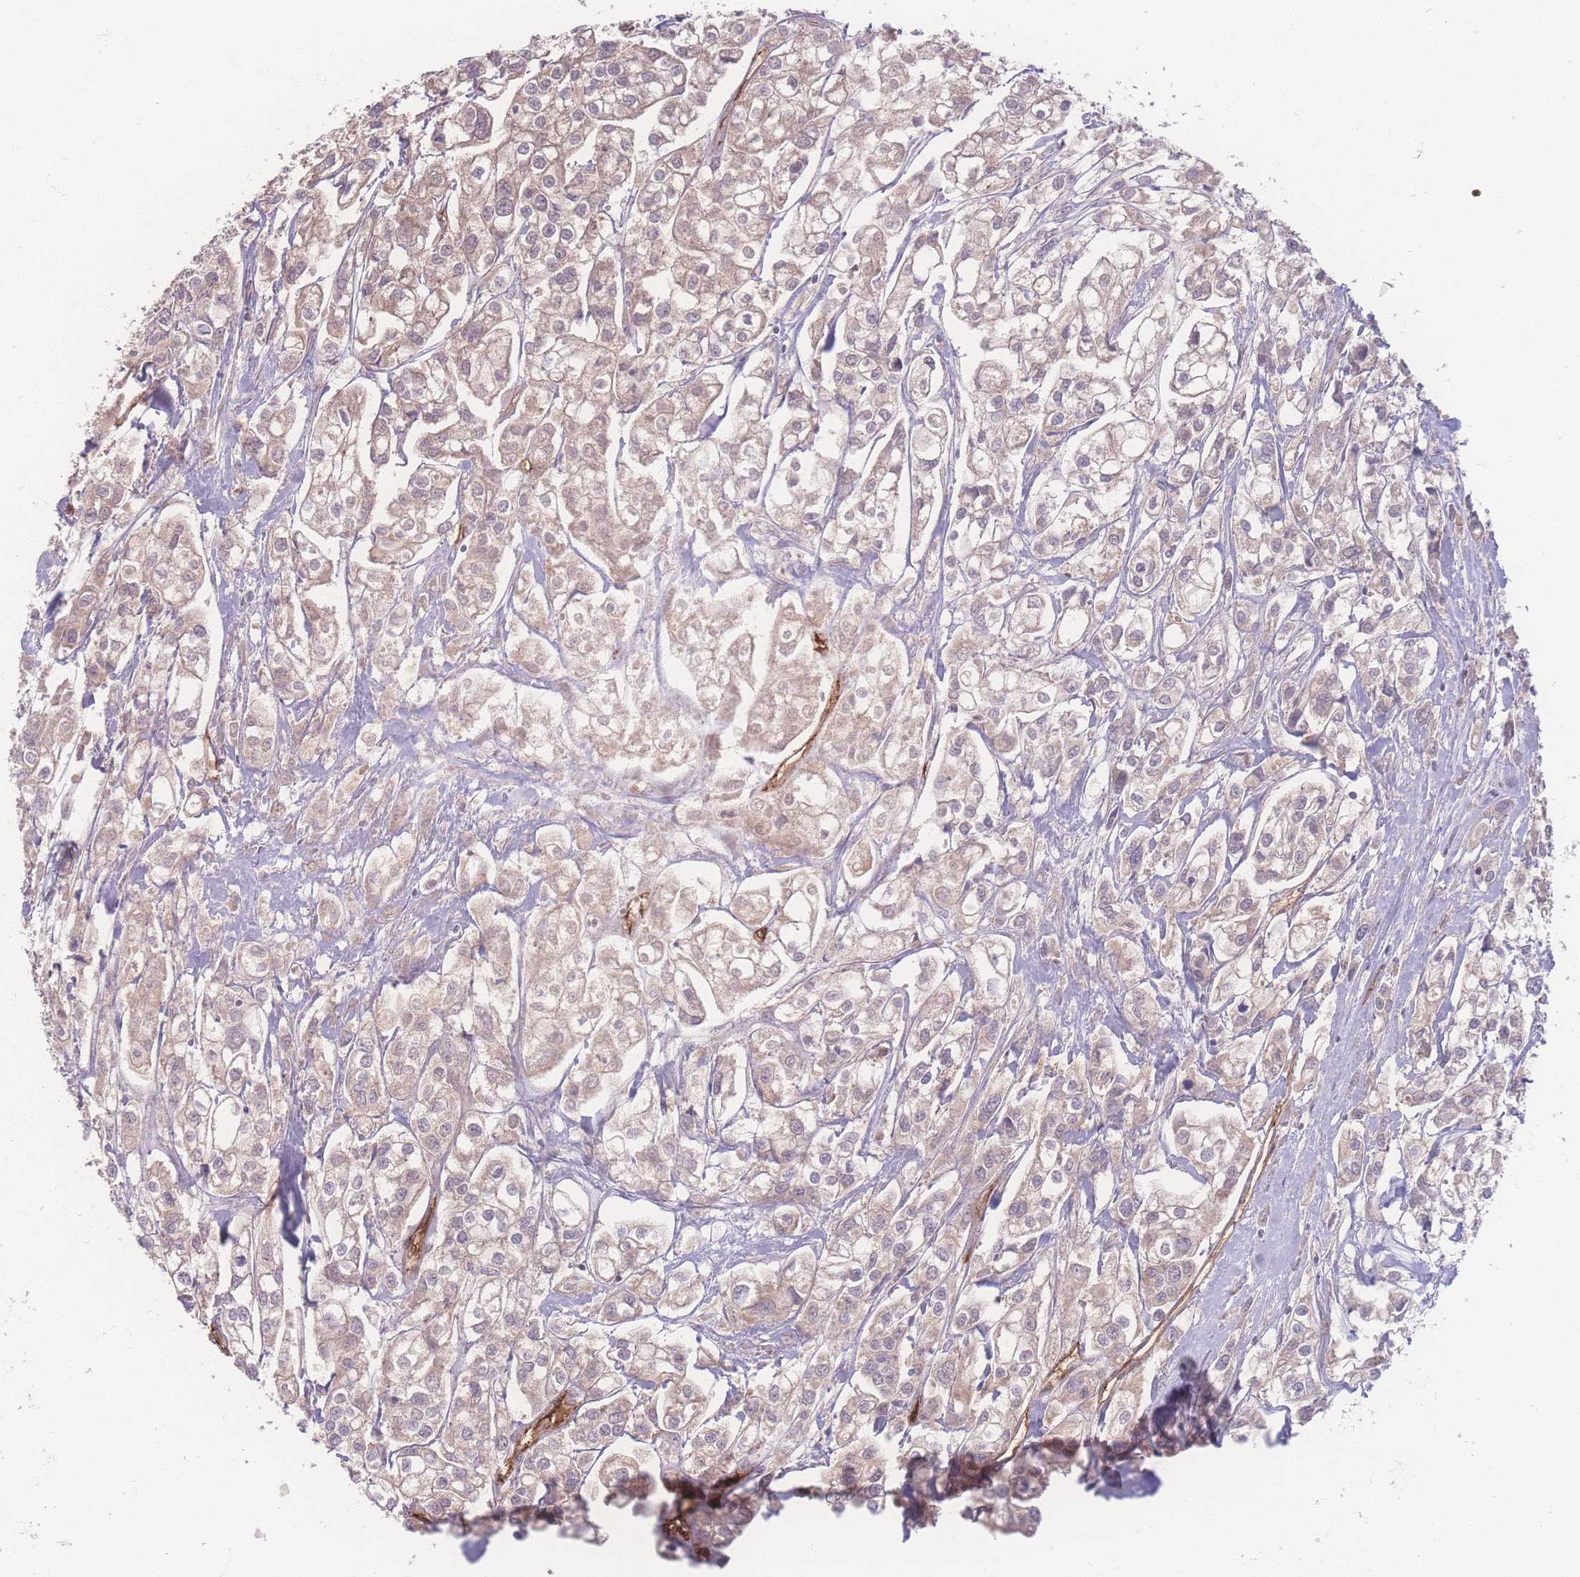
{"staining": {"intensity": "weak", "quantity": ">75%", "location": "cytoplasmic/membranous"}, "tissue": "urothelial cancer", "cell_type": "Tumor cells", "image_type": "cancer", "snomed": [{"axis": "morphology", "description": "Urothelial carcinoma, High grade"}, {"axis": "topography", "description": "Urinary bladder"}], "caption": "High-power microscopy captured an immunohistochemistry photomicrograph of high-grade urothelial carcinoma, revealing weak cytoplasmic/membranous staining in about >75% of tumor cells.", "gene": "INSR", "patient": {"sex": "male", "age": 67}}